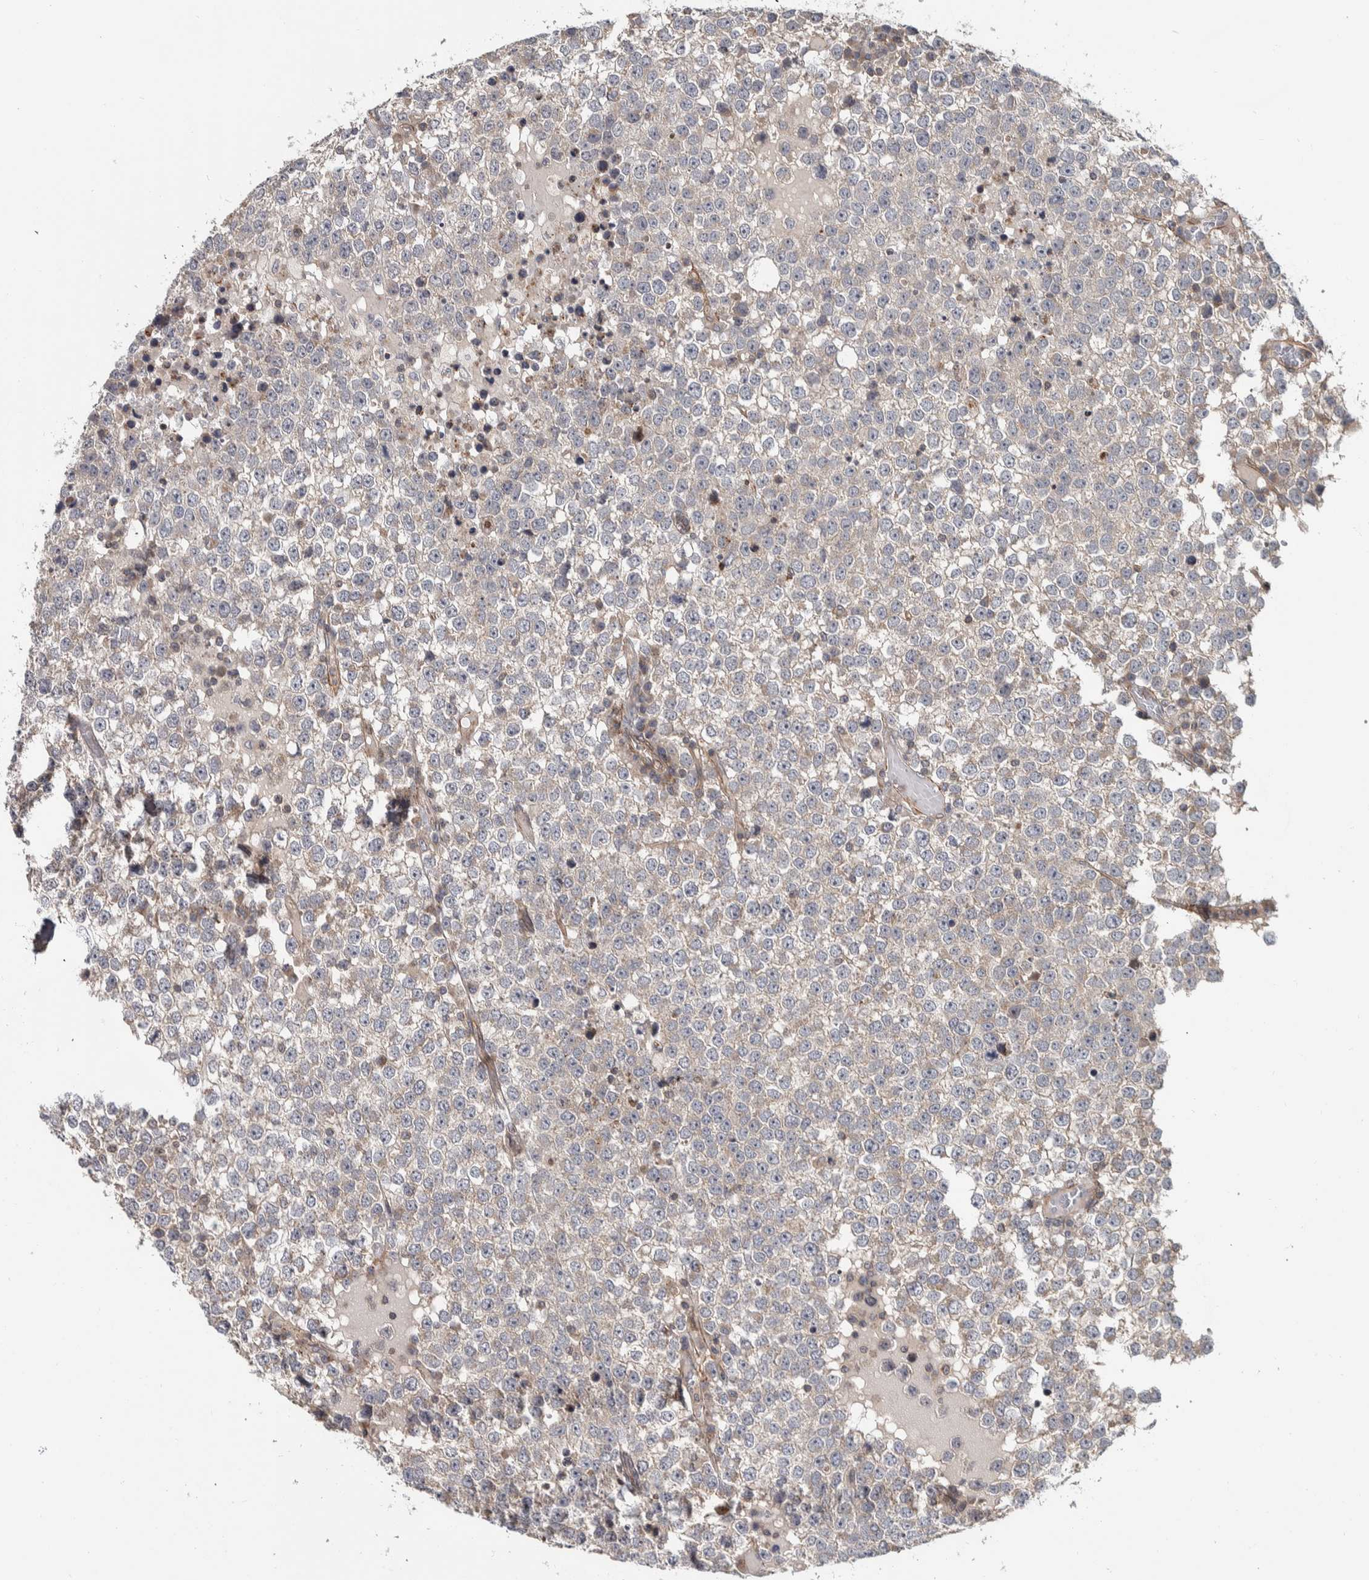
{"staining": {"intensity": "negative", "quantity": "none", "location": "none"}, "tissue": "testis cancer", "cell_type": "Tumor cells", "image_type": "cancer", "snomed": [{"axis": "morphology", "description": "Seminoma, NOS"}, {"axis": "topography", "description": "Testis"}], "caption": "This is a photomicrograph of immunohistochemistry staining of seminoma (testis), which shows no staining in tumor cells.", "gene": "CHMP4C", "patient": {"sex": "male", "age": 65}}